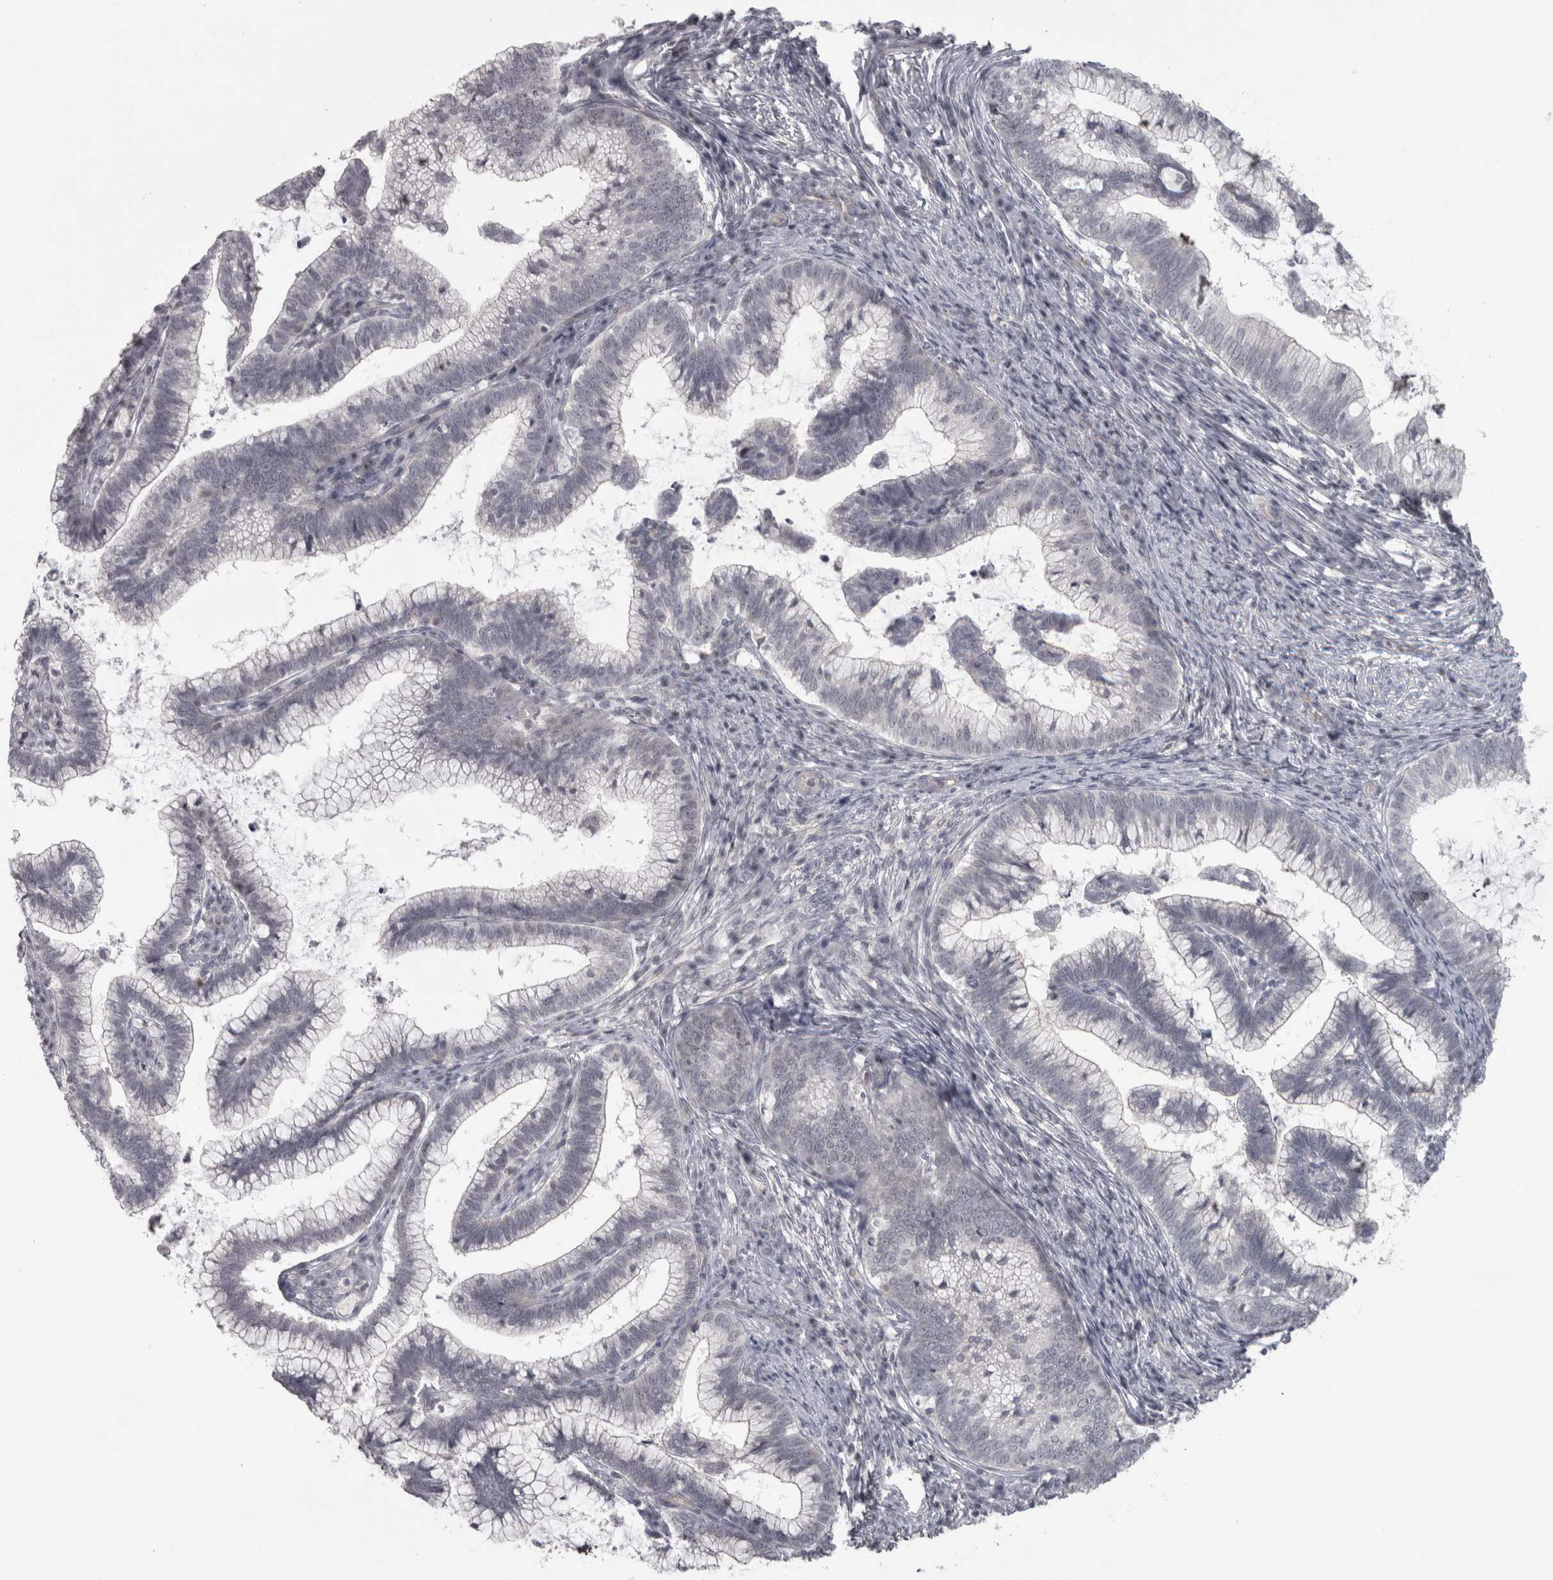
{"staining": {"intensity": "negative", "quantity": "none", "location": "none"}, "tissue": "cervical cancer", "cell_type": "Tumor cells", "image_type": "cancer", "snomed": [{"axis": "morphology", "description": "Adenocarcinoma, NOS"}, {"axis": "topography", "description": "Cervix"}], "caption": "Immunohistochemical staining of cervical cancer reveals no significant positivity in tumor cells.", "gene": "PPP1R12B", "patient": {"sex": "female", "age": 36}}